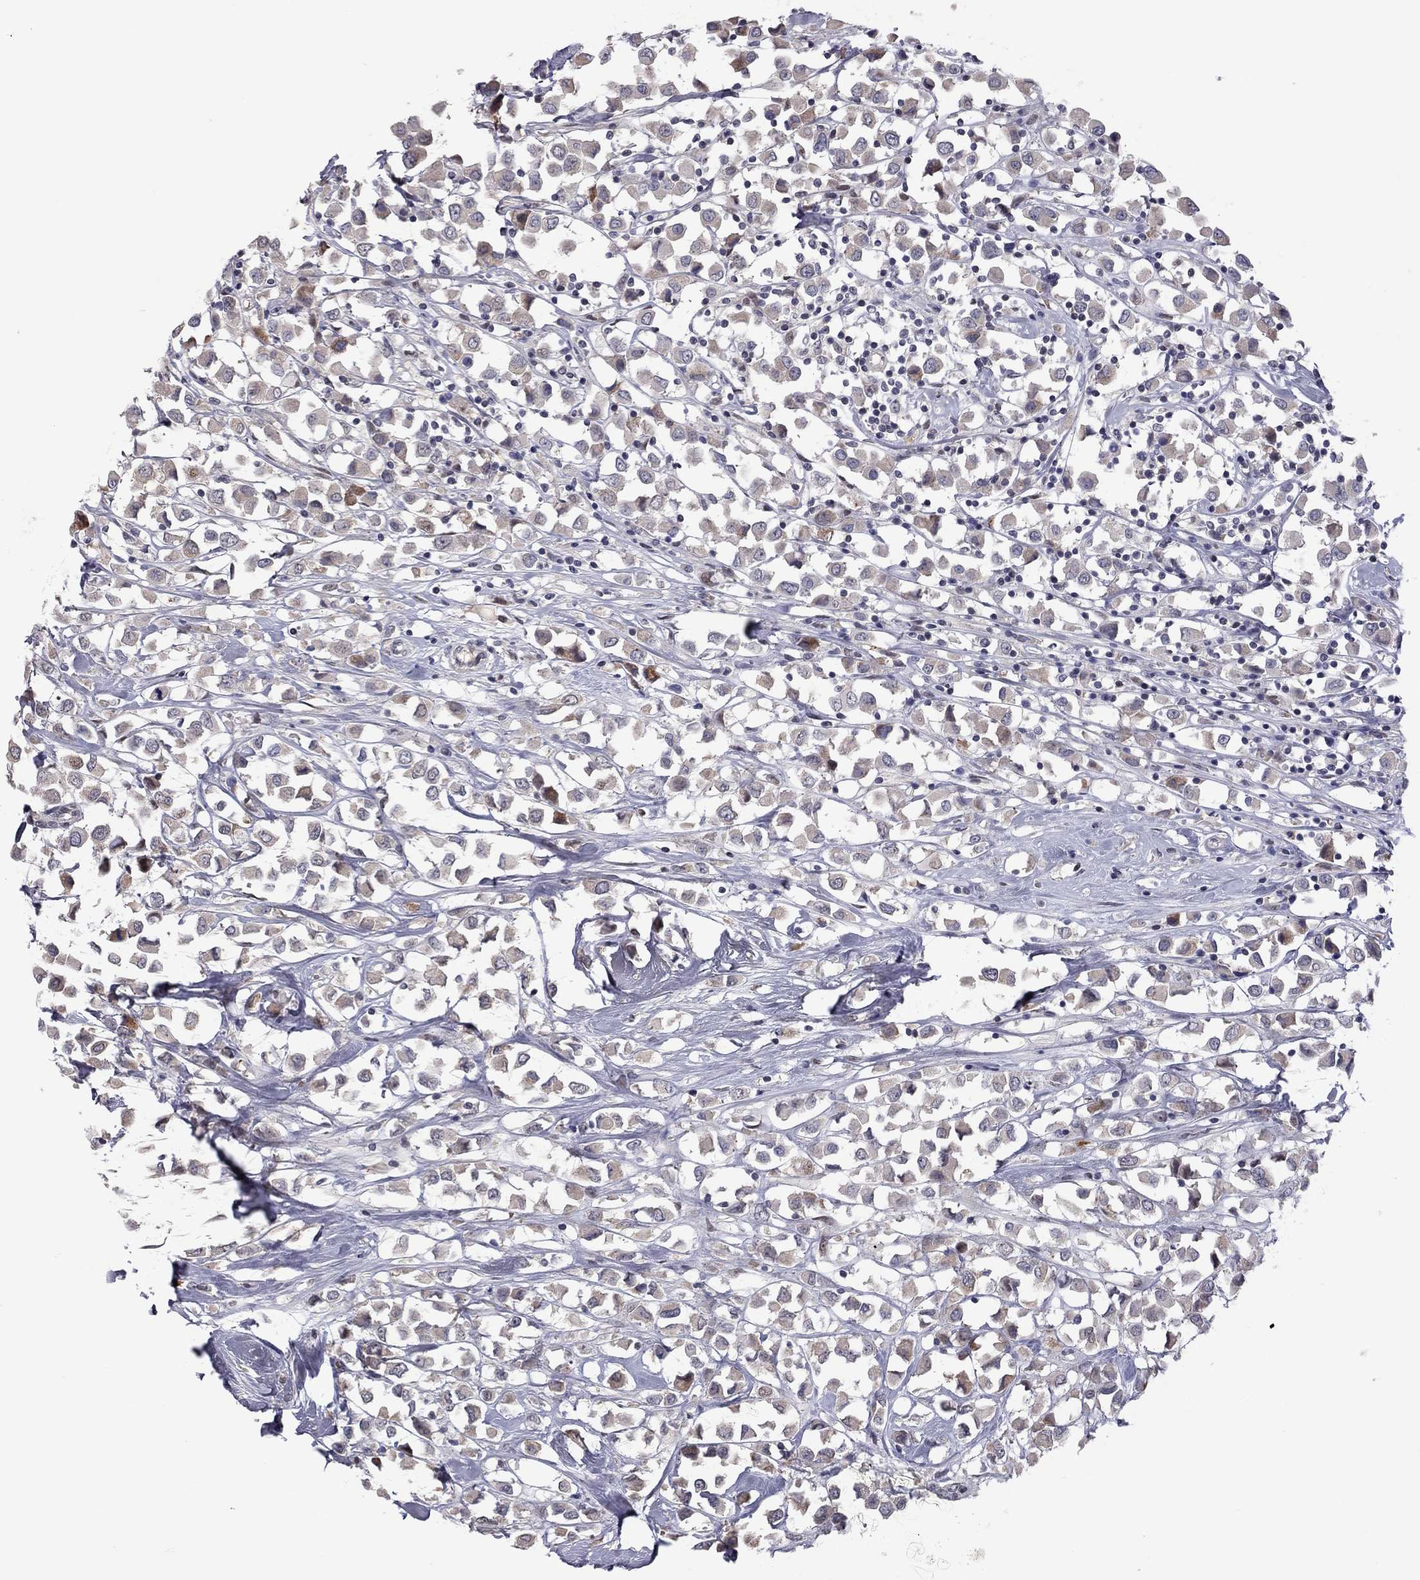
{"staining": {"intensity": "moderate", "quantity": "<25%", "location": "cytoplasmic/membranous"}, "tissue": "breast cancer", "cell_type": "Tumor cells", "image_type": "cancer", "snomed": [{"axis": "morphology", "description": "Duct carcinoma"}, {"axis": "topography", "description": "Breast"}], "caption": "Moderate cytoplasmic/membranous expression for a protein is seen in about <25% of tumor cells of breast cancer using IHC.", "gene": "MC3R", "patient": {"sex": "female", "age": 61}}